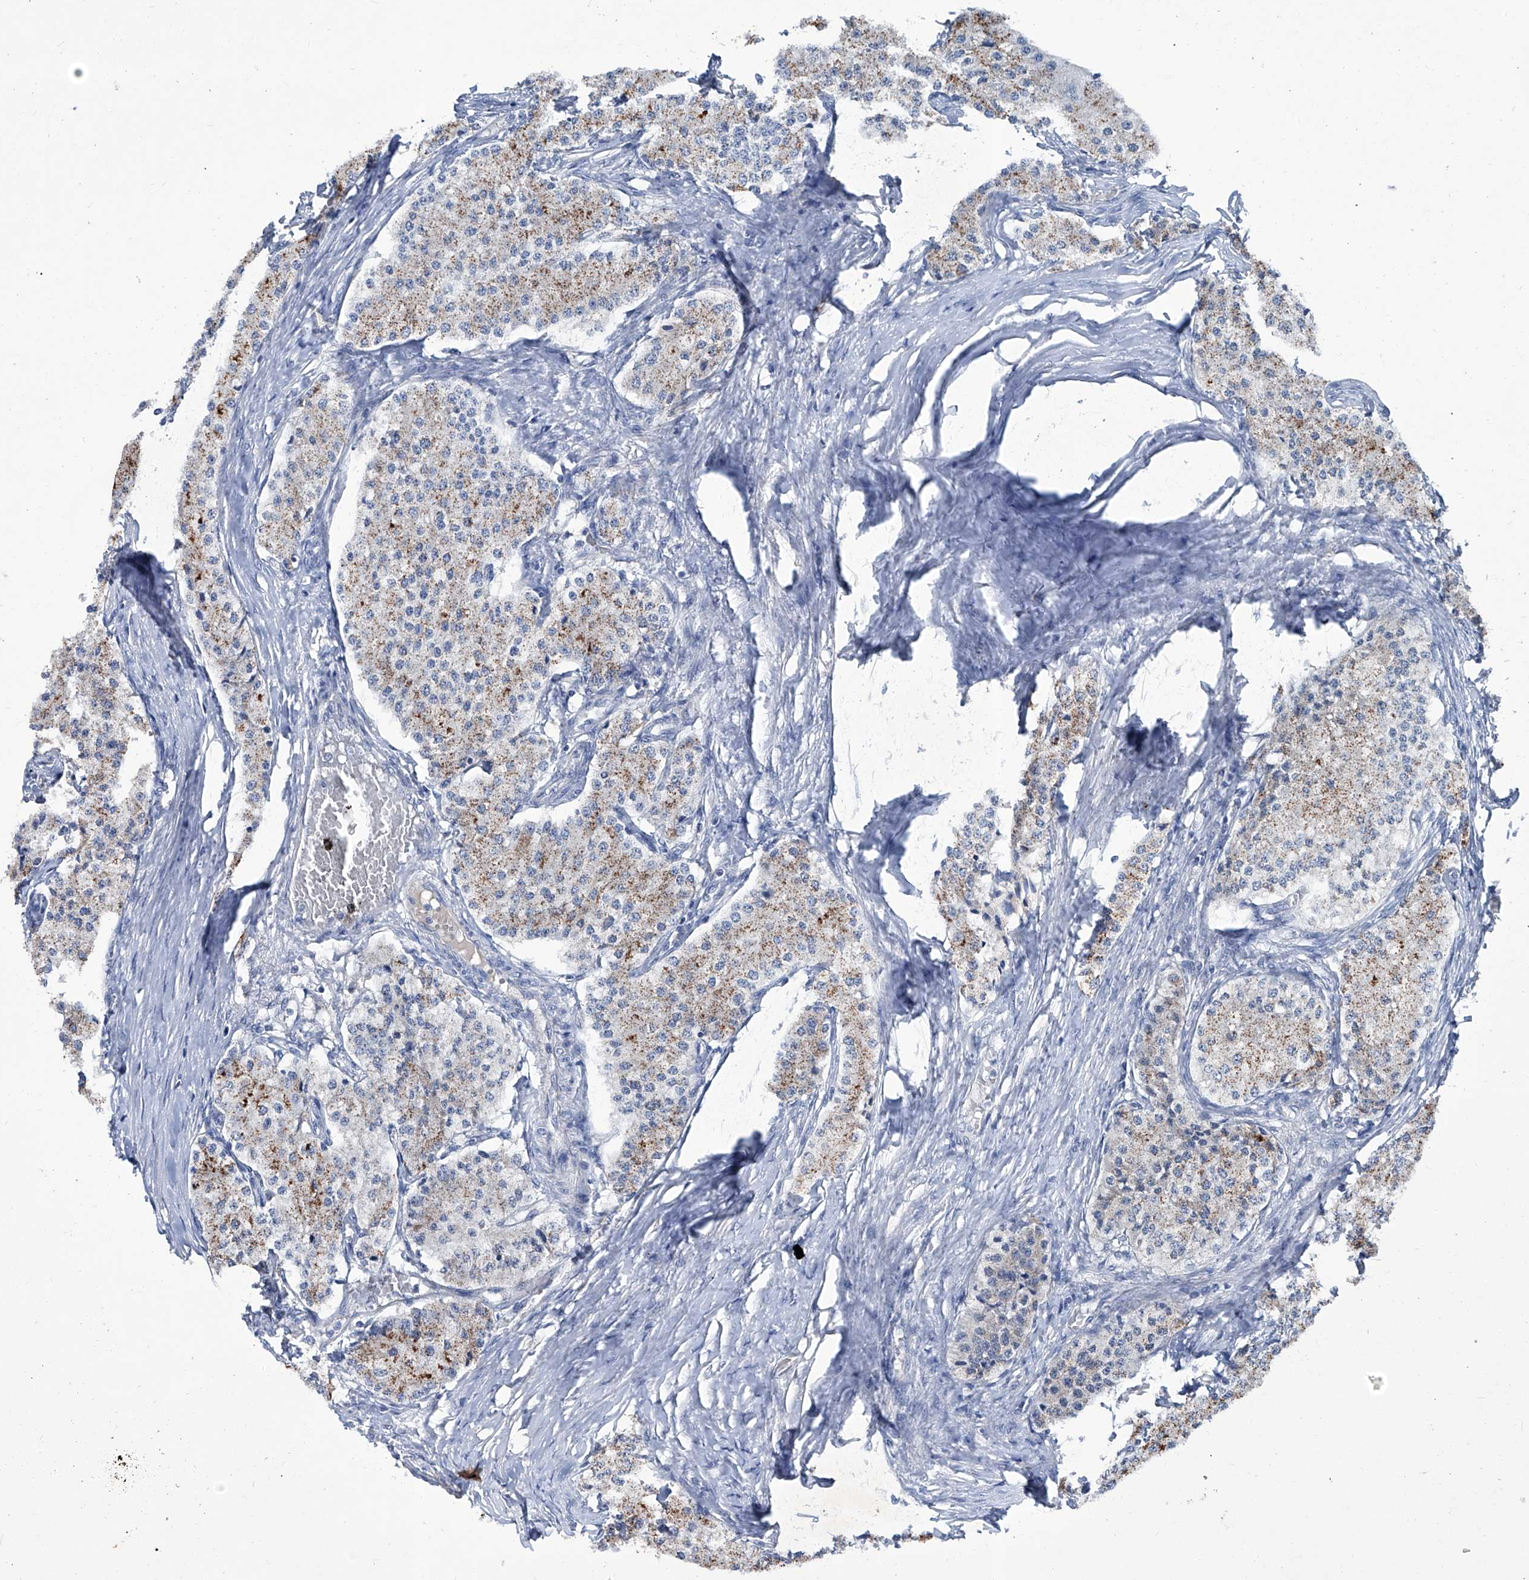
{"staining": {"intensity": "weak", "quantity": "25%-75%", "location": "cytoplasmic/membranous"}, "tissue": "carcinoid", "cell_type": "Tumor cells", "image_type": "cancer", "snomed": [{"axis": "morphology", "description": "Carcinoid, malignant, NOS"}, {"axis": "topography", "description": "Colon"}], "caption": "Protein analysis of malignant carcinoid tissue reveals weak cytoplasmic/membranous expression in about 25%-75% of tumor cells.", "gene": "KLHL17", "patient": {"sex": "female", "age": 52}}